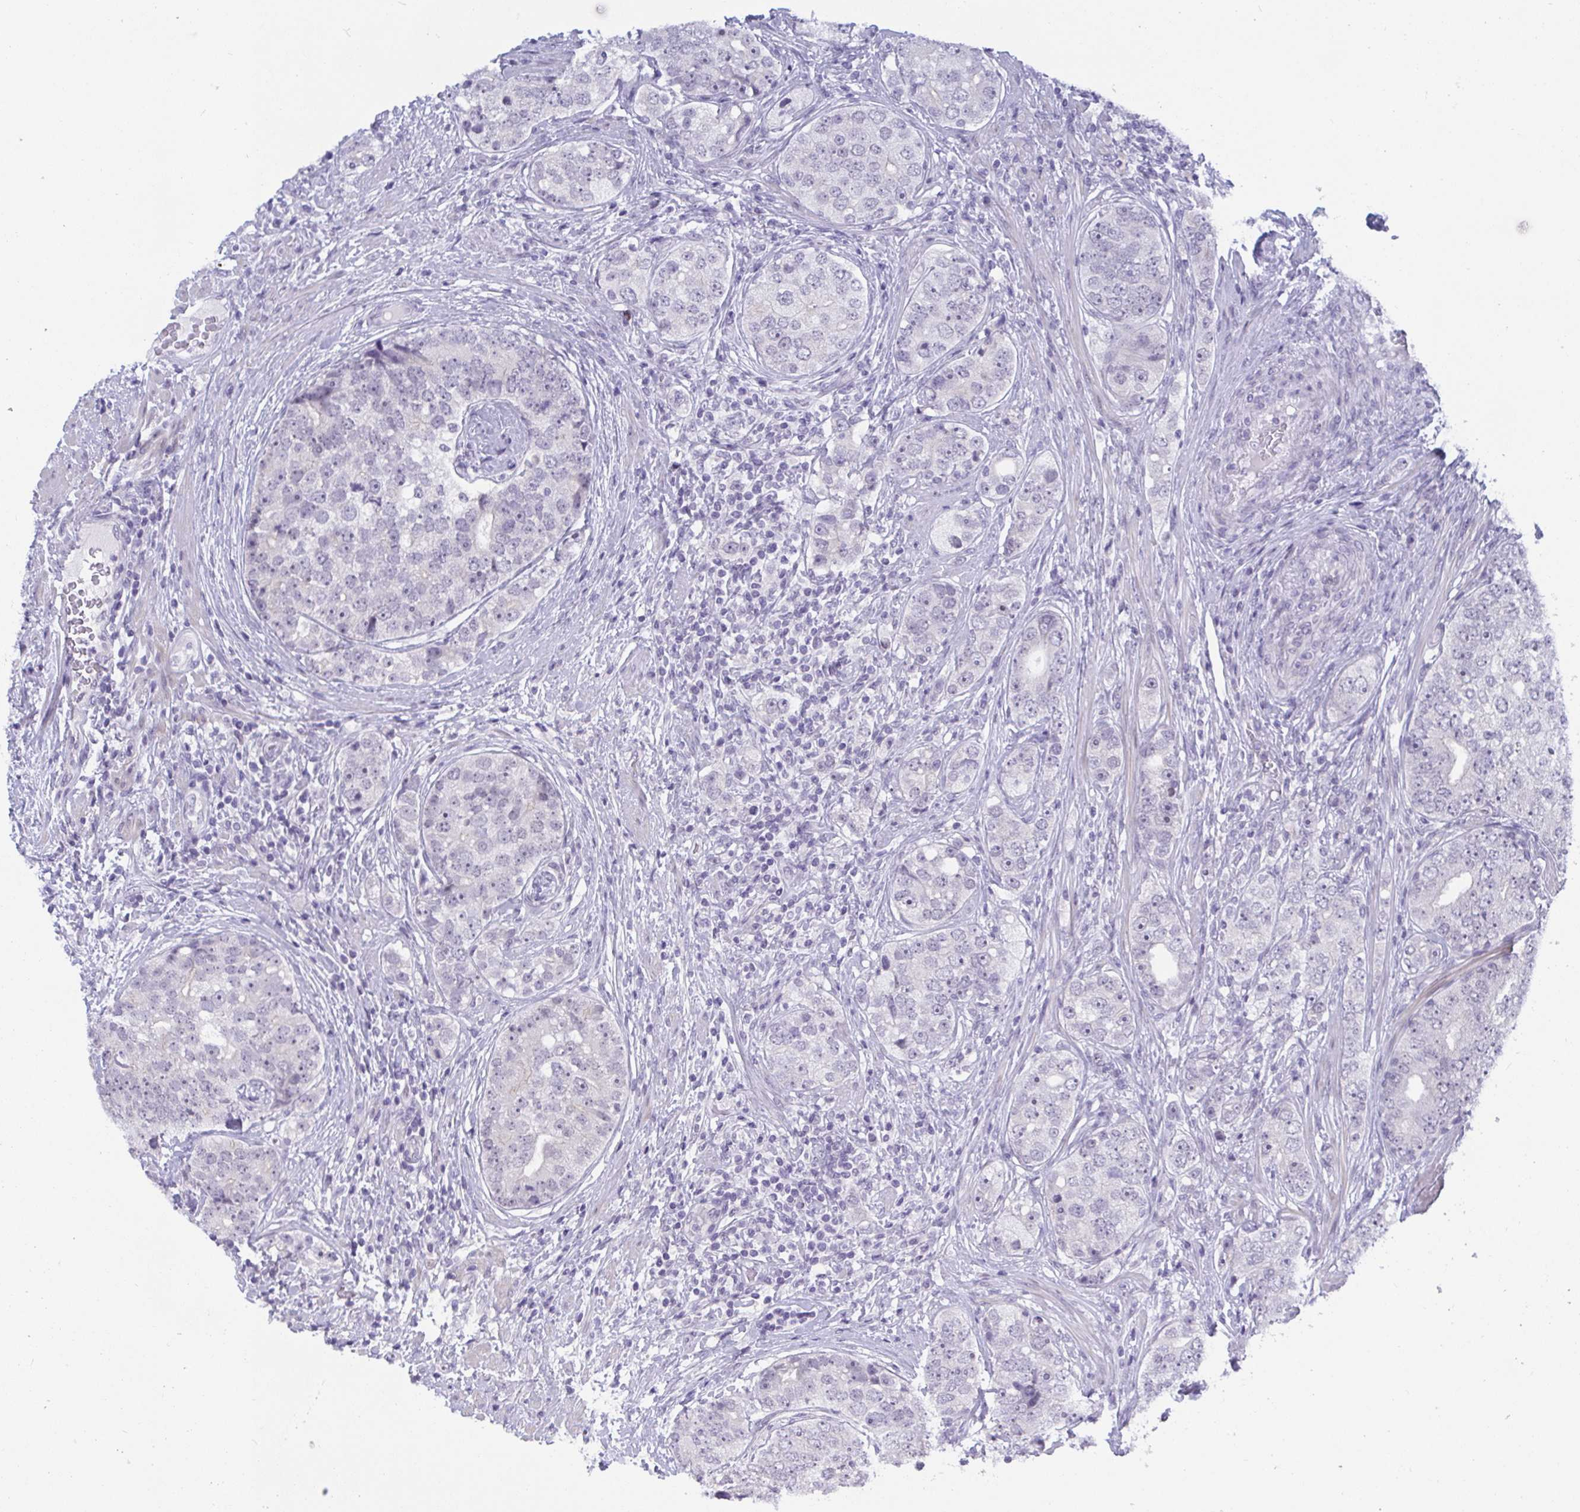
{"staining": {"intensity": "negative", "quantity": "none", "location": "none"}, "tissue": "prostate cancer", "cell_type": "Tumor cells", "image_type": "cancer", "snomed": [{"axis": "morphology", "description": "Adenocarcinoma, High grade"}, {"axis": "topography", "description": "Prostate"}], "caption": "Image shows no protein staining in tumor cells of high-grade adenocarcinoma (prostate) tissue. (DAB (3,3'-diaminobenzidine) immunohistochemistry, high magnification).", "gene": "BMAL2", "patient": {"sex": "male", "age": 60}}